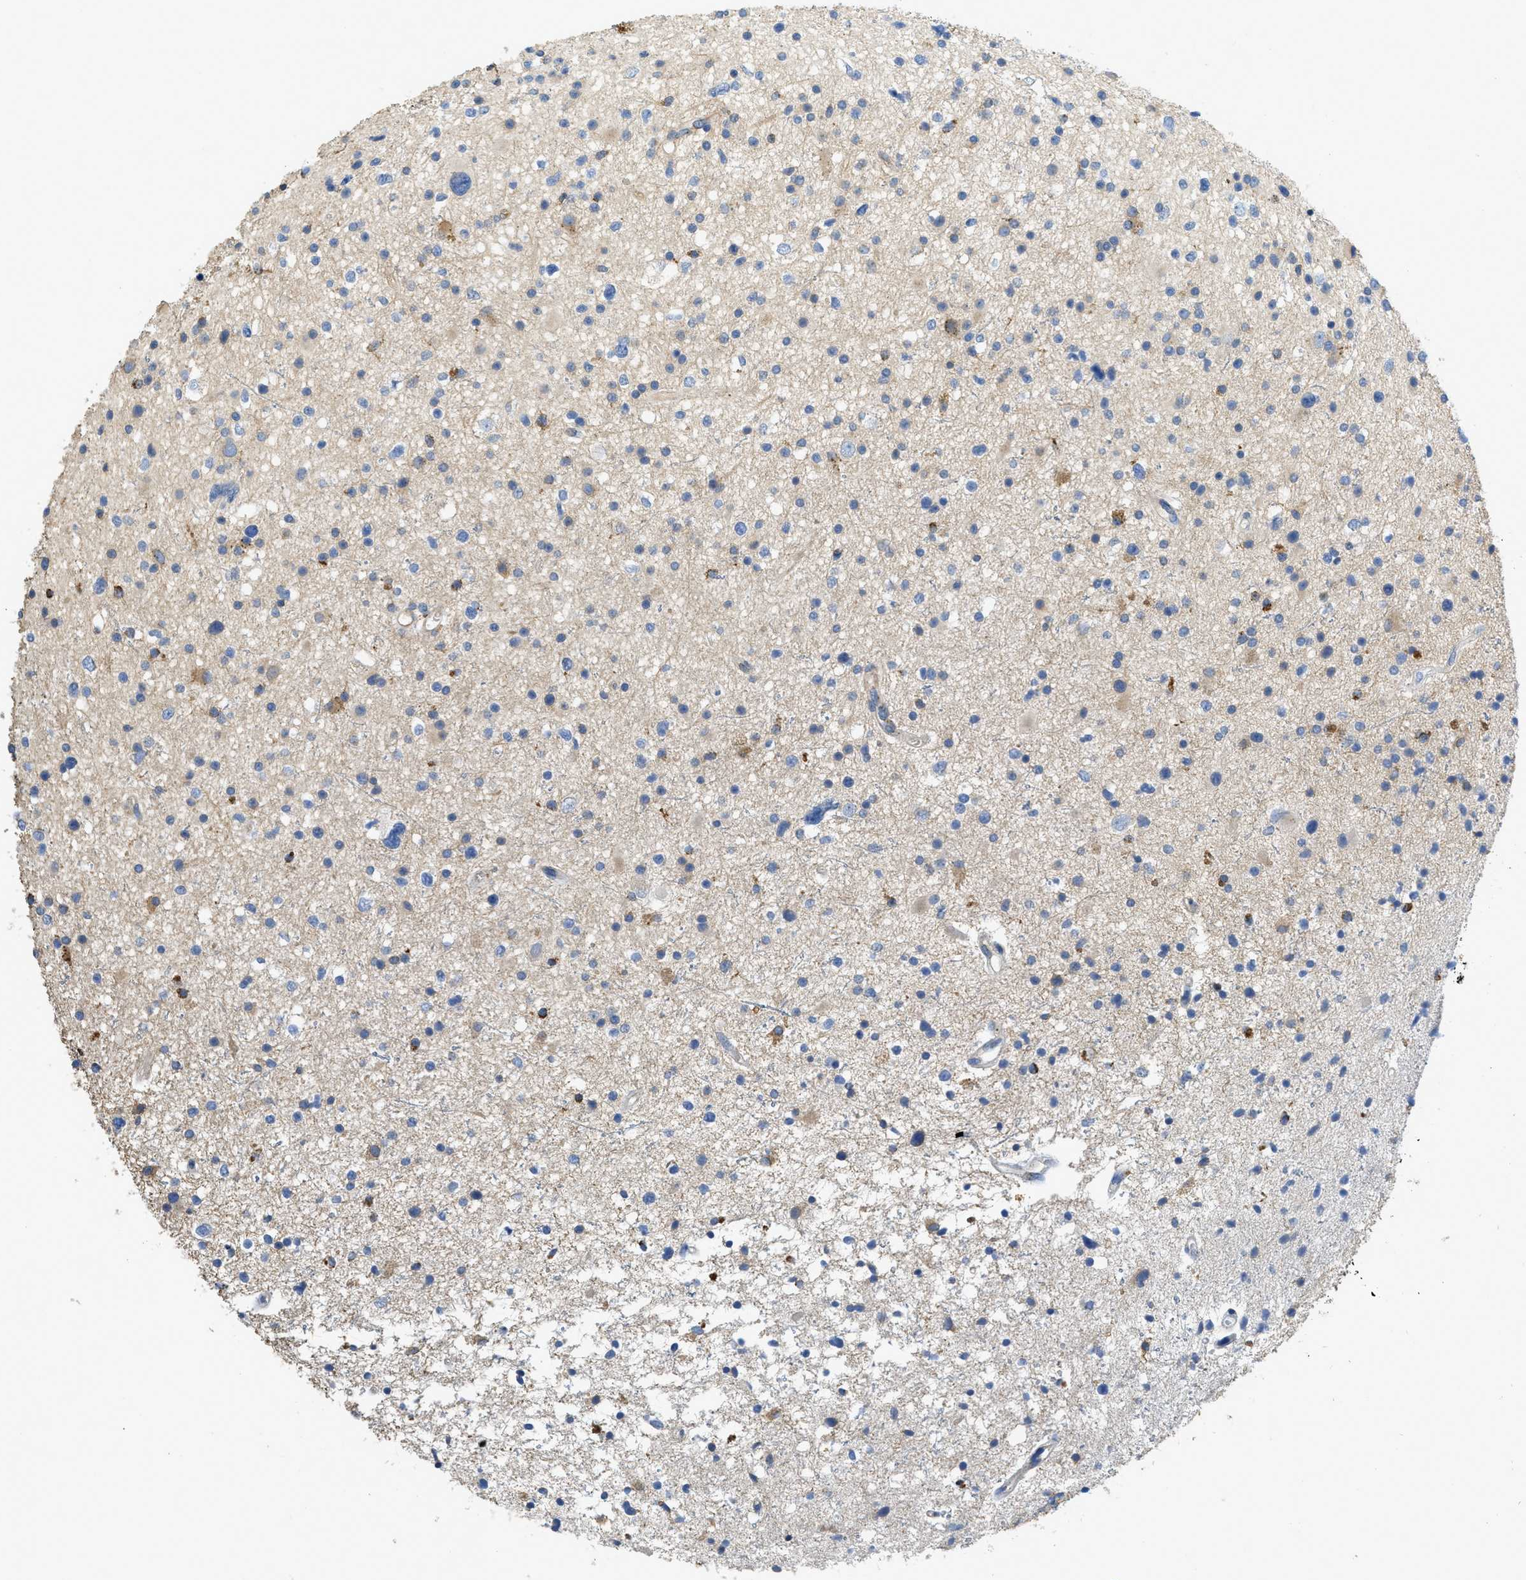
{"staining": {"intensity": "moderate", "quantity": "<25%", "location": "cytoplasmic/membranous"}, "tissue": "glioma", "cell_type": "Tumor cells", "image_type": "cancer", "snomed": [{"axis": "morphology", "description": "Glioma, malignant, High grade"}, {"axis": "topography", "description": "Brain"}], "caption": "Tumor cells reveal moderate cytoplasmic/membranous expression in about <25% of cells in glioma.", "gene": "CASP10", "patient": {"sex": "male", "age": 33}}